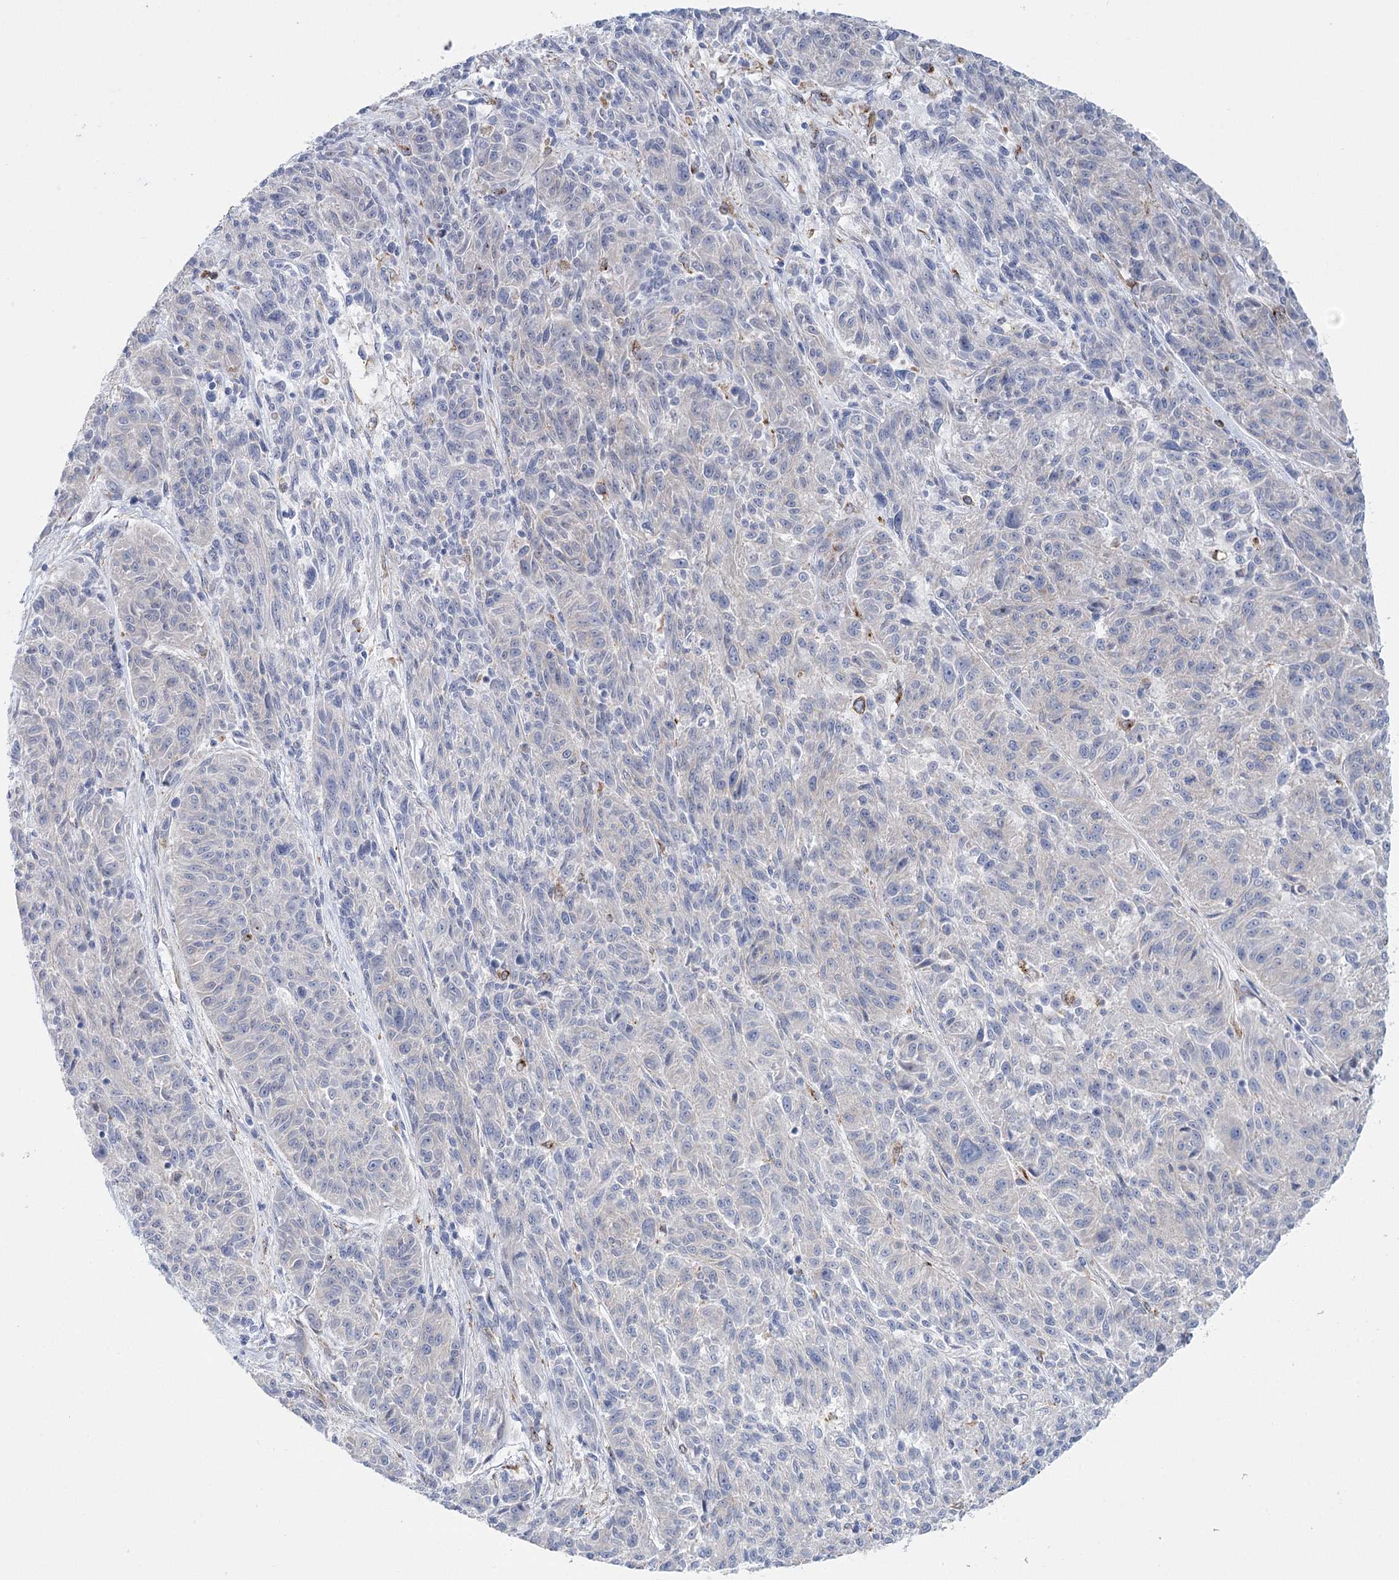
{"staining": {"intensity": "negative", "quantity": "none", "location": "none"}, "tissue": "melanoma", "cell_type": "Tumor cells", "image_type": "cancer", "snomed": [{"axis": "morphology", "description": "Malignant melanoma, NOS"}, {"axis": "topography", "description": "Skin"}], "caption": "This is an immunohistochemistry image of malignant melanoma. There is no staining in tumor cells.", "gene": "CCDC88A", "patient": {"sex": "male", "age": 53}}